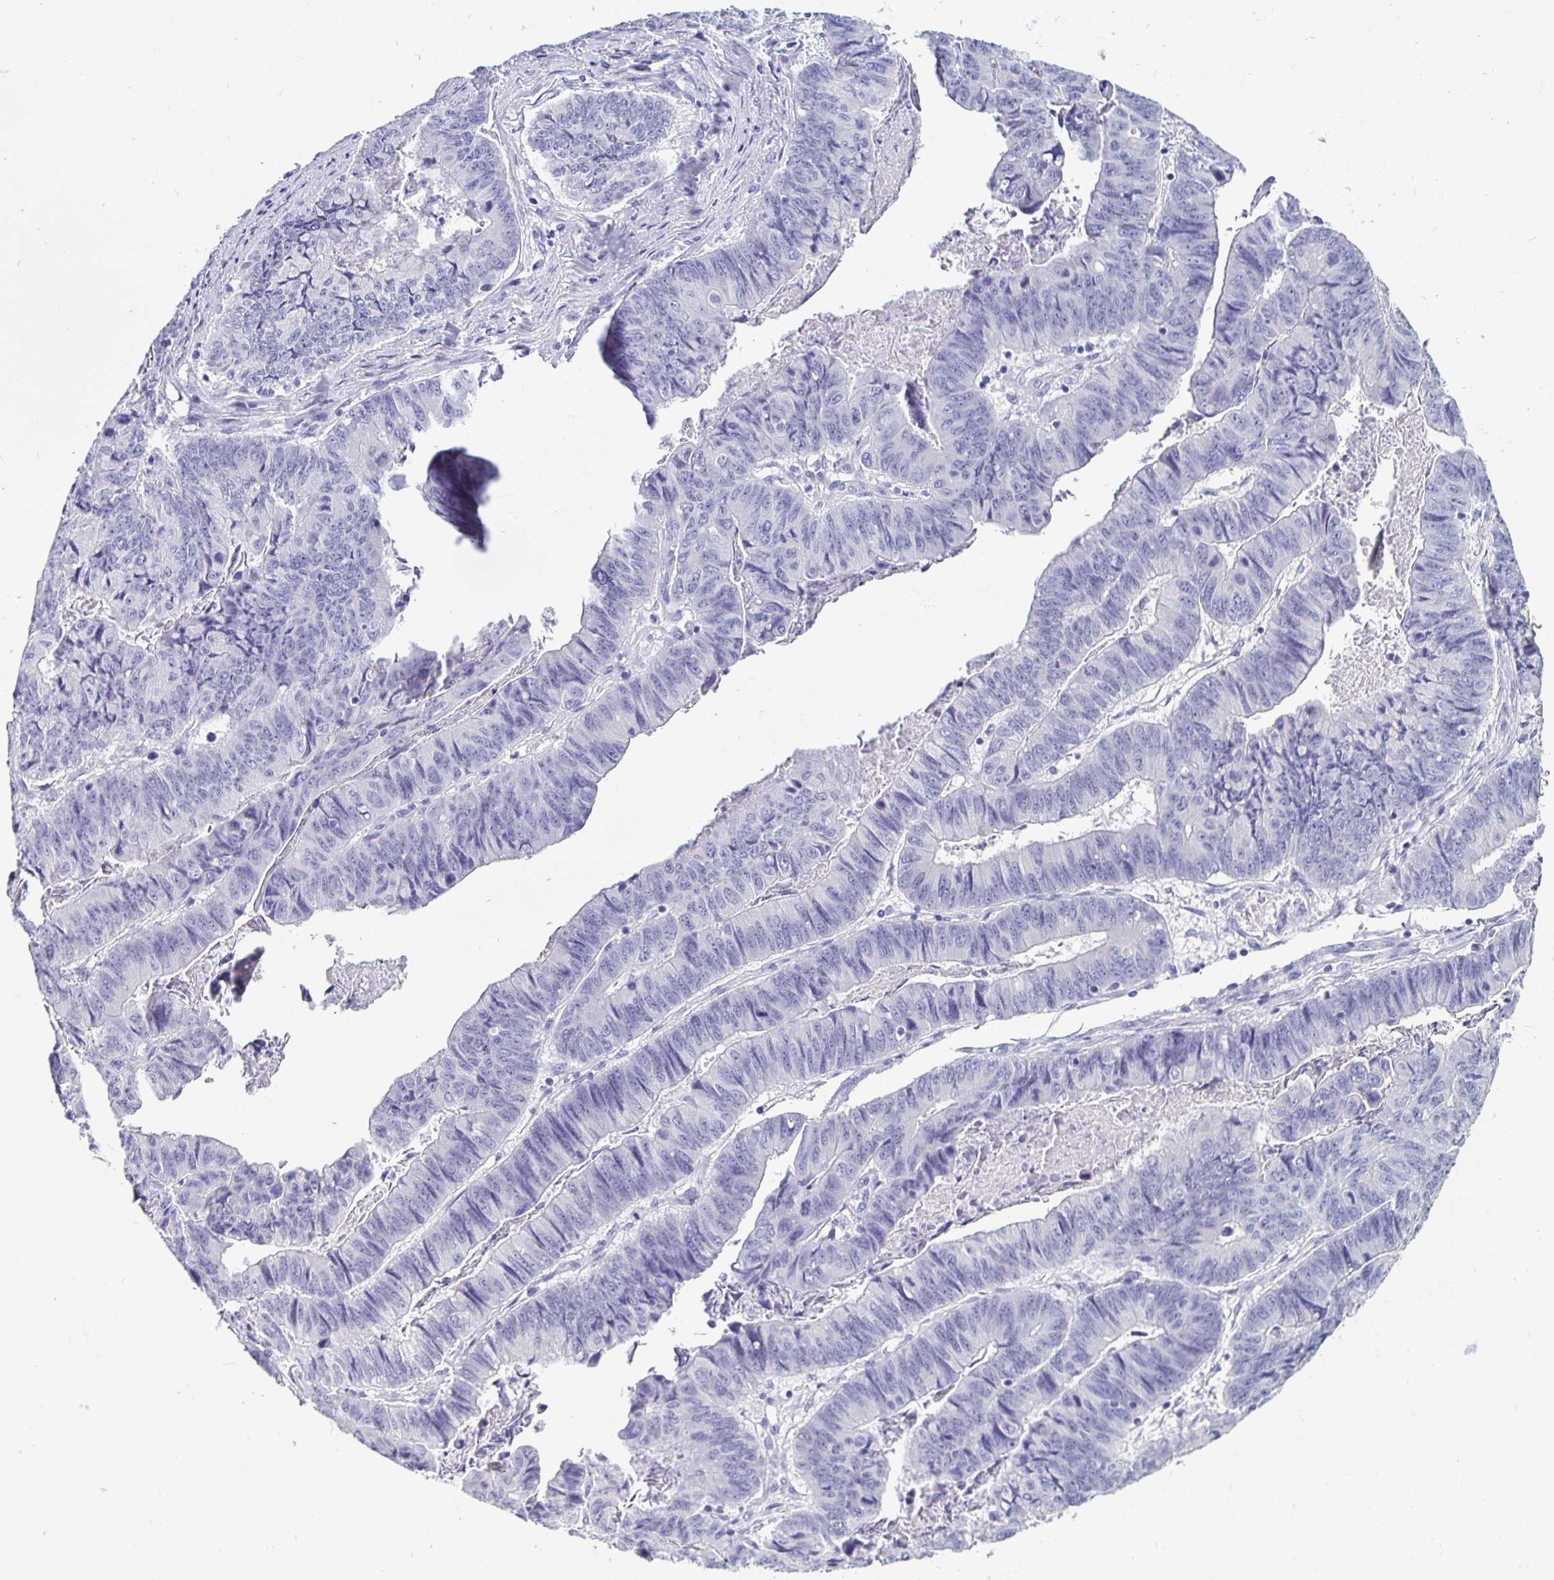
{"staining": {"intensity": "negative", "quantity": "none", "location": "none"}, "tissue": "stomach cancer", "cell_type": "Tumor cells", "image_type": "cancer", "snomed": [{"axis": "morphology", "description": "Adenocarcinoma, NOS"}, {"axis": "topography", "description": "Stomach, lower"}], "caption": "Micrograph shows no protein staining in tumor cells of adenocarcinoma (stomach) tissue.", "gene": "ODF3B", "patient": {"sex": "male", "age": 77}}